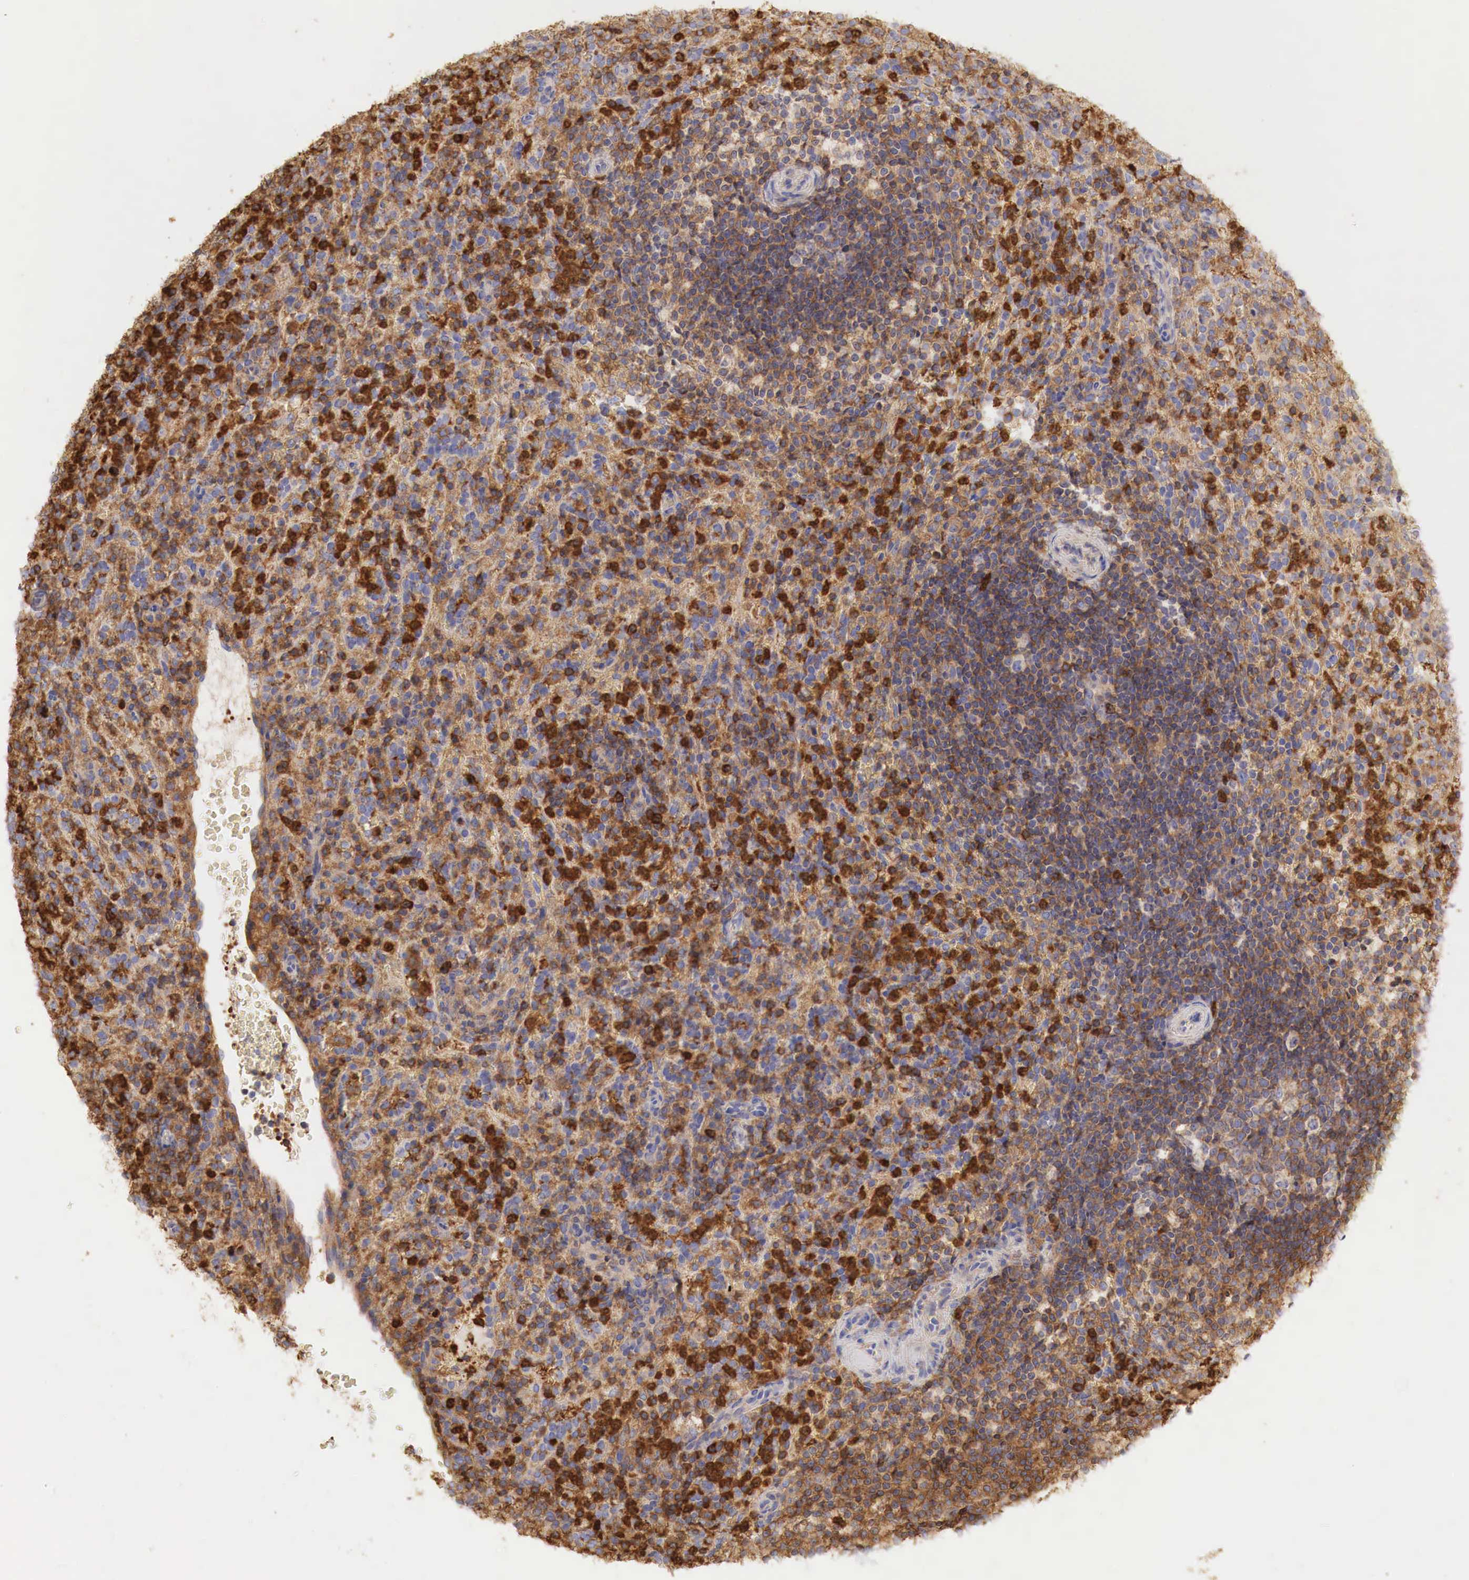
{"staining": {"intensity": "strong", "quantity": ">75%", "location": "cytoplasmic/membranous"}, "tissue": "spleen", "cell_type": "Cells in red pulp", "image_type": "normal", "snomed": [{"axis": "morphology", "description": "Normal tissue, NOS"}, {"axis": "topography", "description": "Spleen"}], "caption": "Approximately >75% of cells in red pulp in unremarkable human spleen demonstrate strong cytoplasmic/membranous protein positivity as visualized by brown immunohistochemical staining.", "gene": "G6PD", "patient": {"sex": "female", "age": 21}}